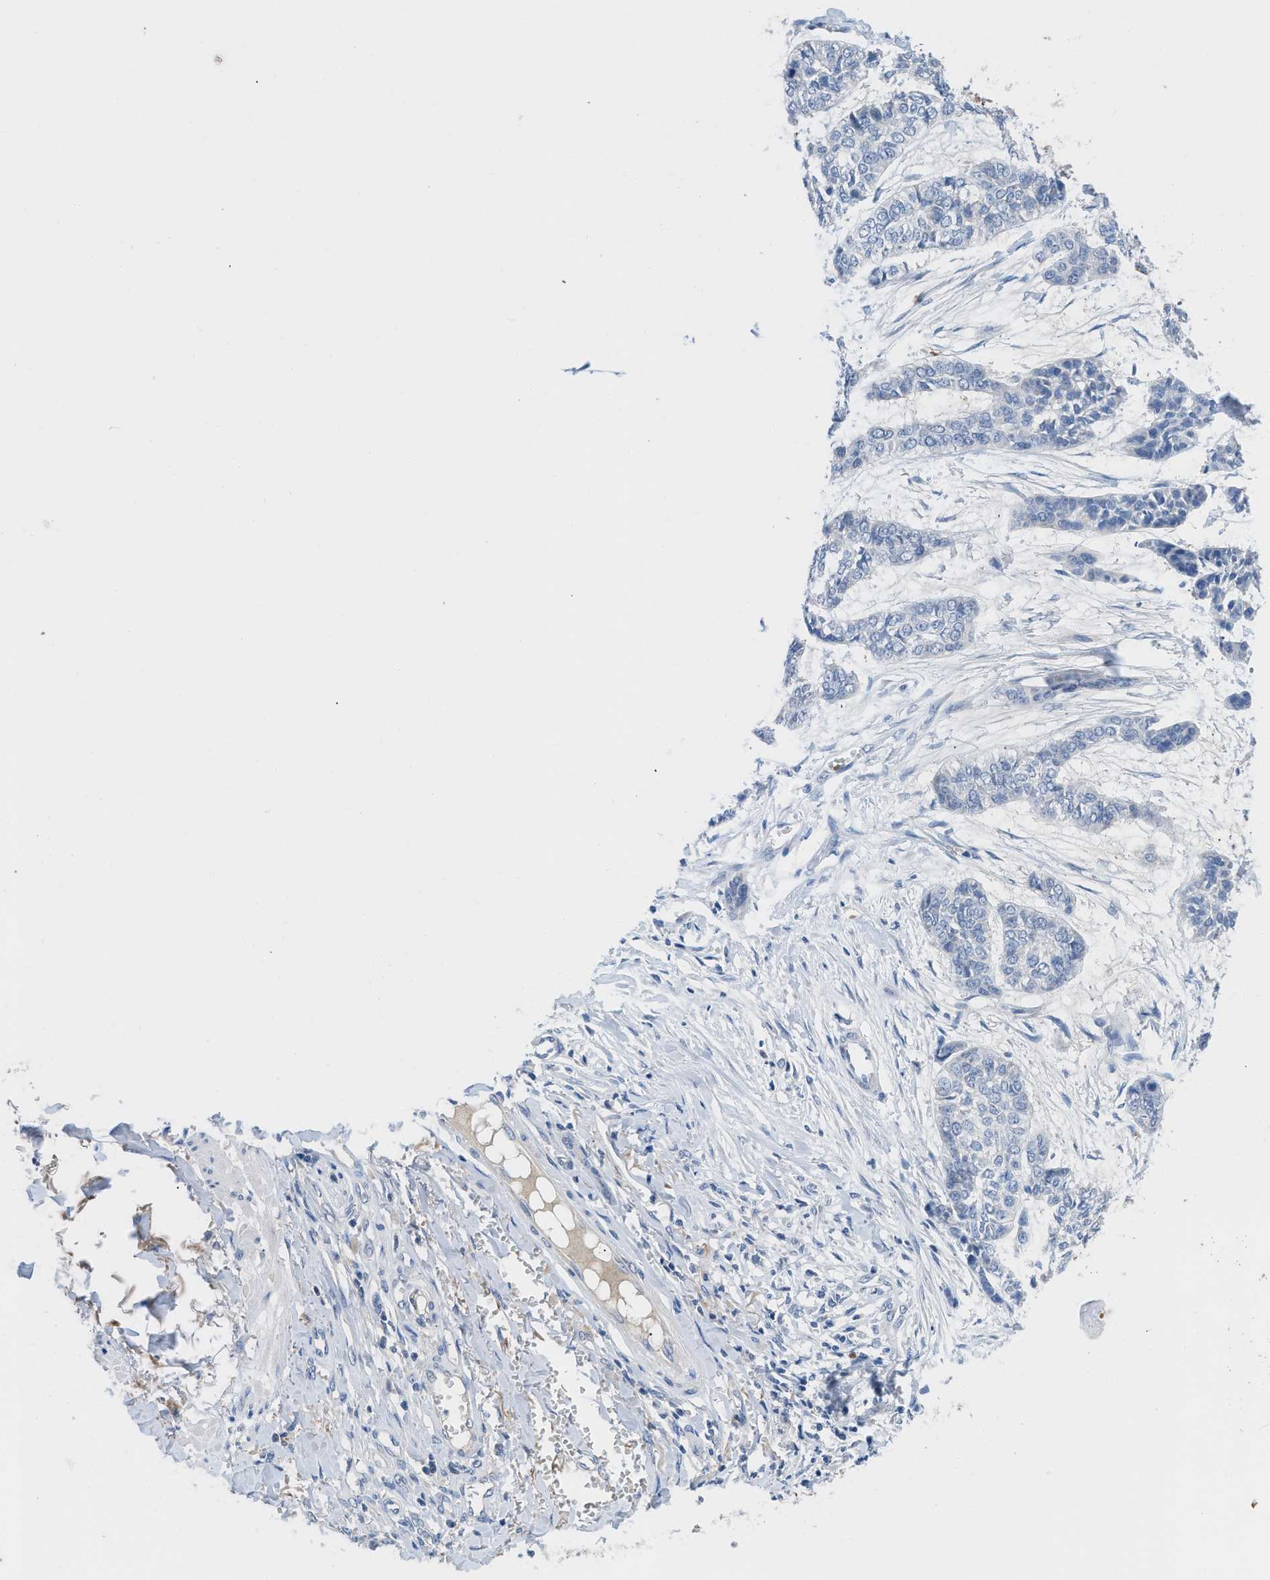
{"staining": {"intensity": "negative", "quantity": "none", "location": "none"}, "tissue": "skin cancer", "cell_type": "Tumor cells", "image_type": "cancer", "snomed": [{"axis": "morphology", "description": "Basal cell carcinoma"}, {"axis": "topography", "description": "Skin"}], "caption": "Tumor cells show no significant positivity in basal cell carcinoma (skin).", "gene": "HPX", "patient": {"sex": "female", "age": 64}}